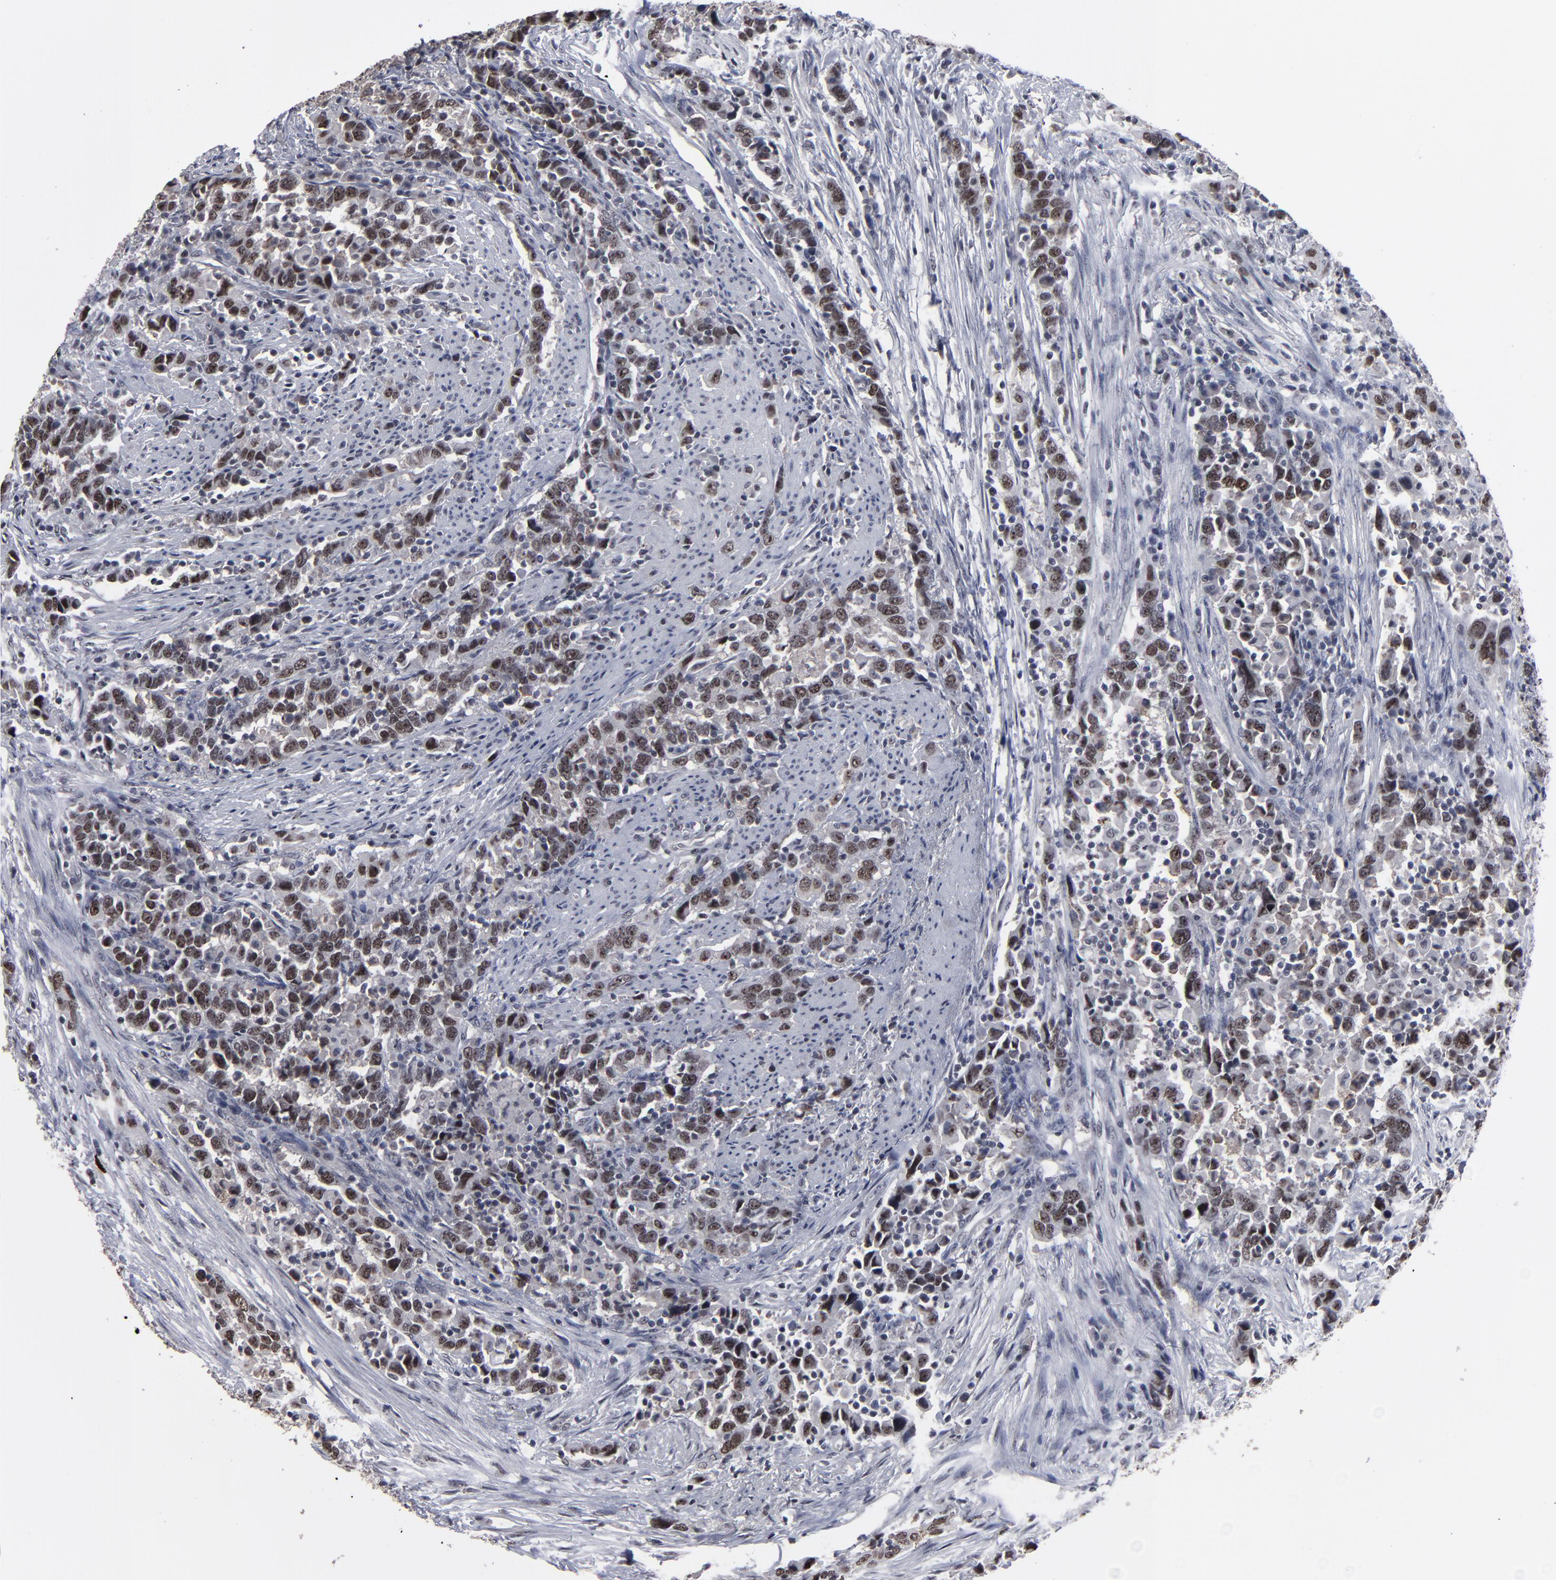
{"staining": {"intensity": "strong", "quantity": ">75%", "location": "nuclear"}, "tissue": "urothelial cancer", "cell_type": "Tumor cells", "image_type": "cancer", "snomed": [{"axis": "morphology", "description": "Urothelial carcinoma, High grade"}, {"axis": "topography", "description": "Urinary bladder"}], "caption": "Urothelial cancer was stained to show a protein in brown. There is high levels of strong nuclear positivity in about >75% of tumor cells.", "gene": "SSRP1", "patient": {"sex": "male", "age": 61}}